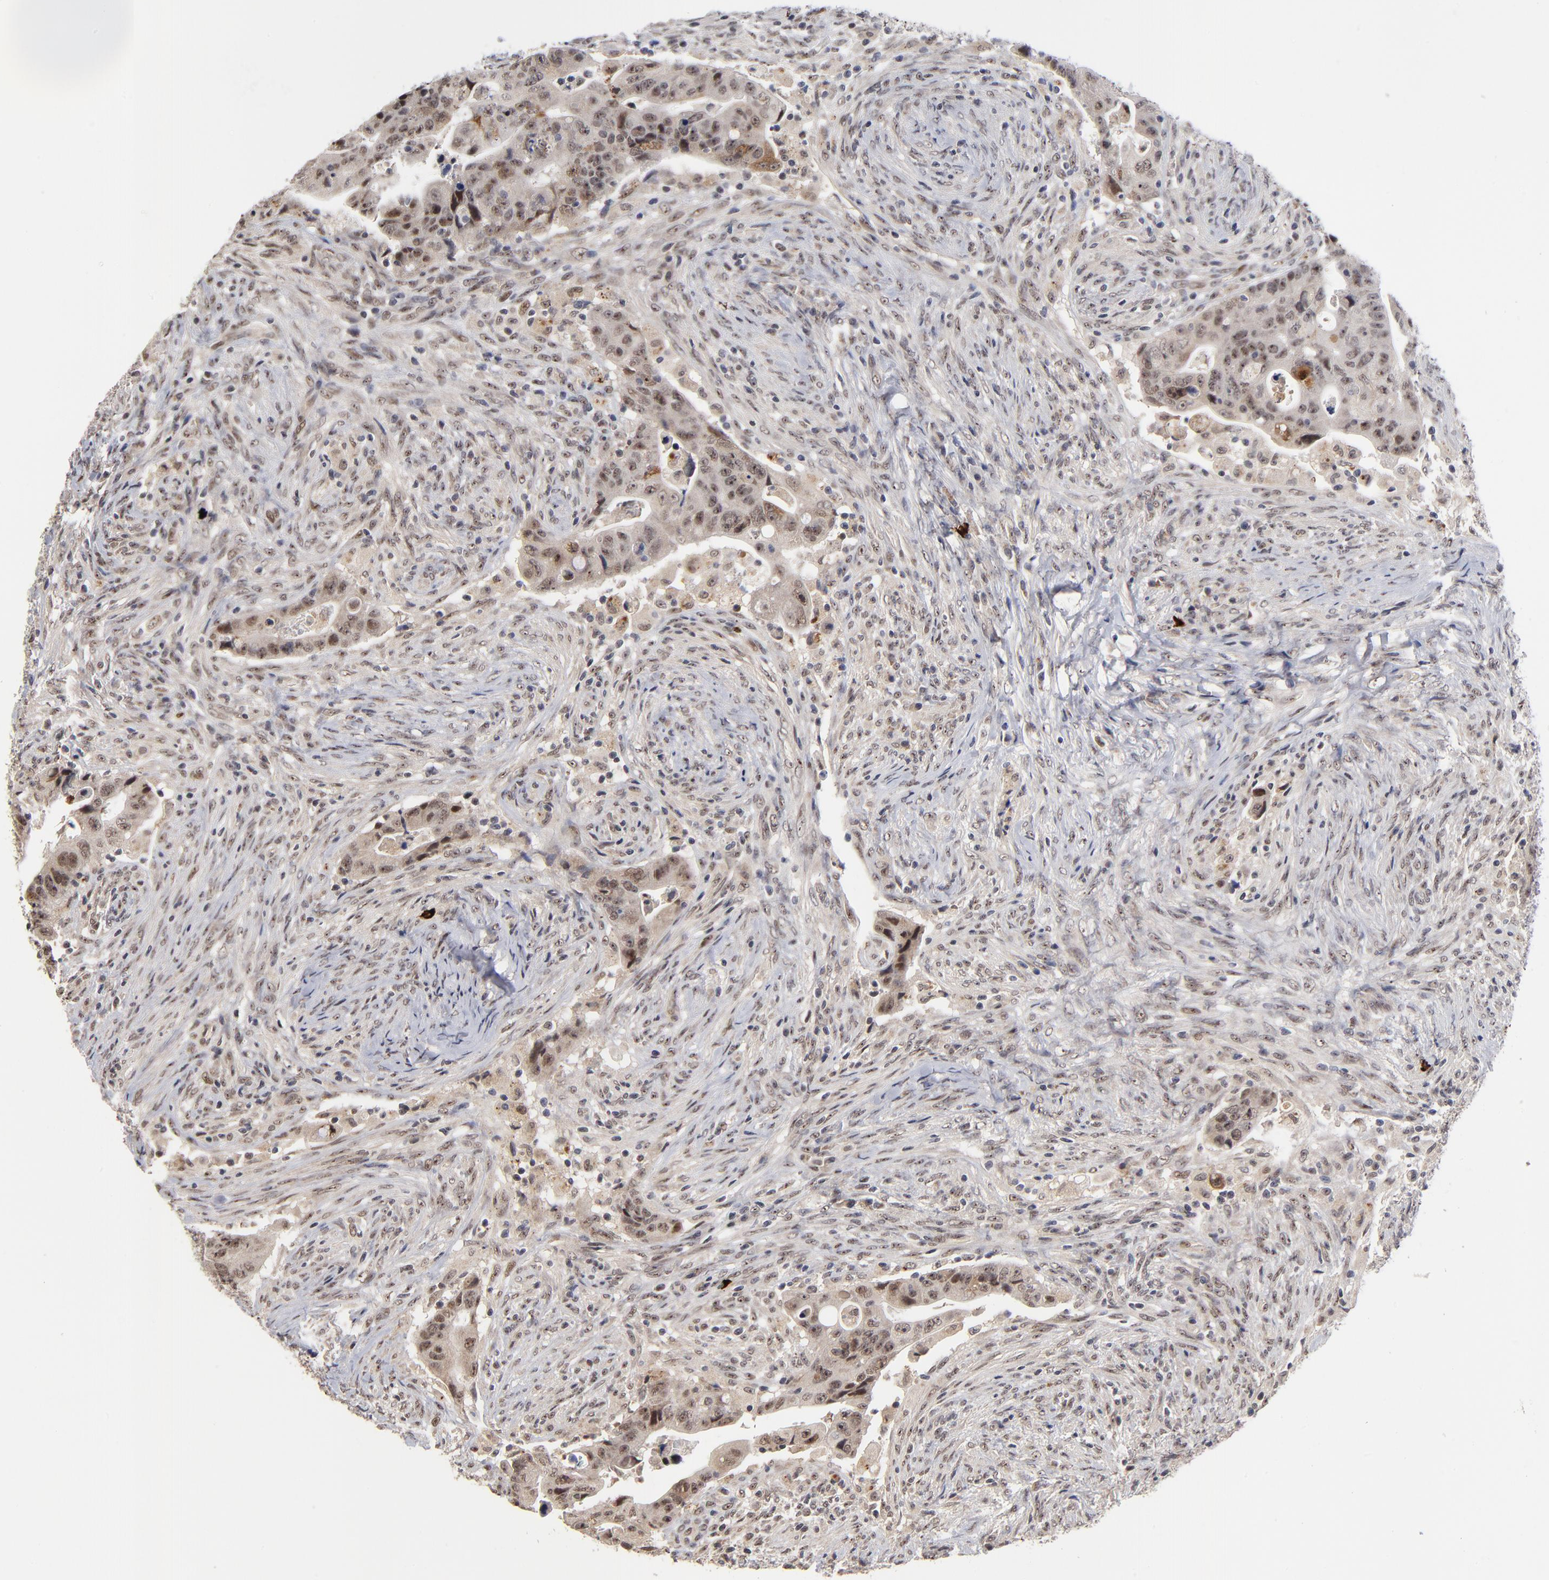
{"staining": {"intensity": "weak", "quantity": "25%-75%", "location": "nuclear"}, "tissue": "colorectal cancer", "cell_type": "Tumor cells", "image_type": "cancer", "snomed": [{"axis": "morphology", "description": "Adenocarcinoma, NOS"}, {"axis": "topography", "description": "Rectum"}], "caption": "Immunohistochemistry of colorectal cancer (adenocarcinoma) displays low levels of weak nuclear positivity in approximately 25%-75% of tumor cells. The protein of interest is shown in brown color, while the nuclei are stained blue.", "gene": "ZNF419", "patient": {"sex": "female", "age": 71}}